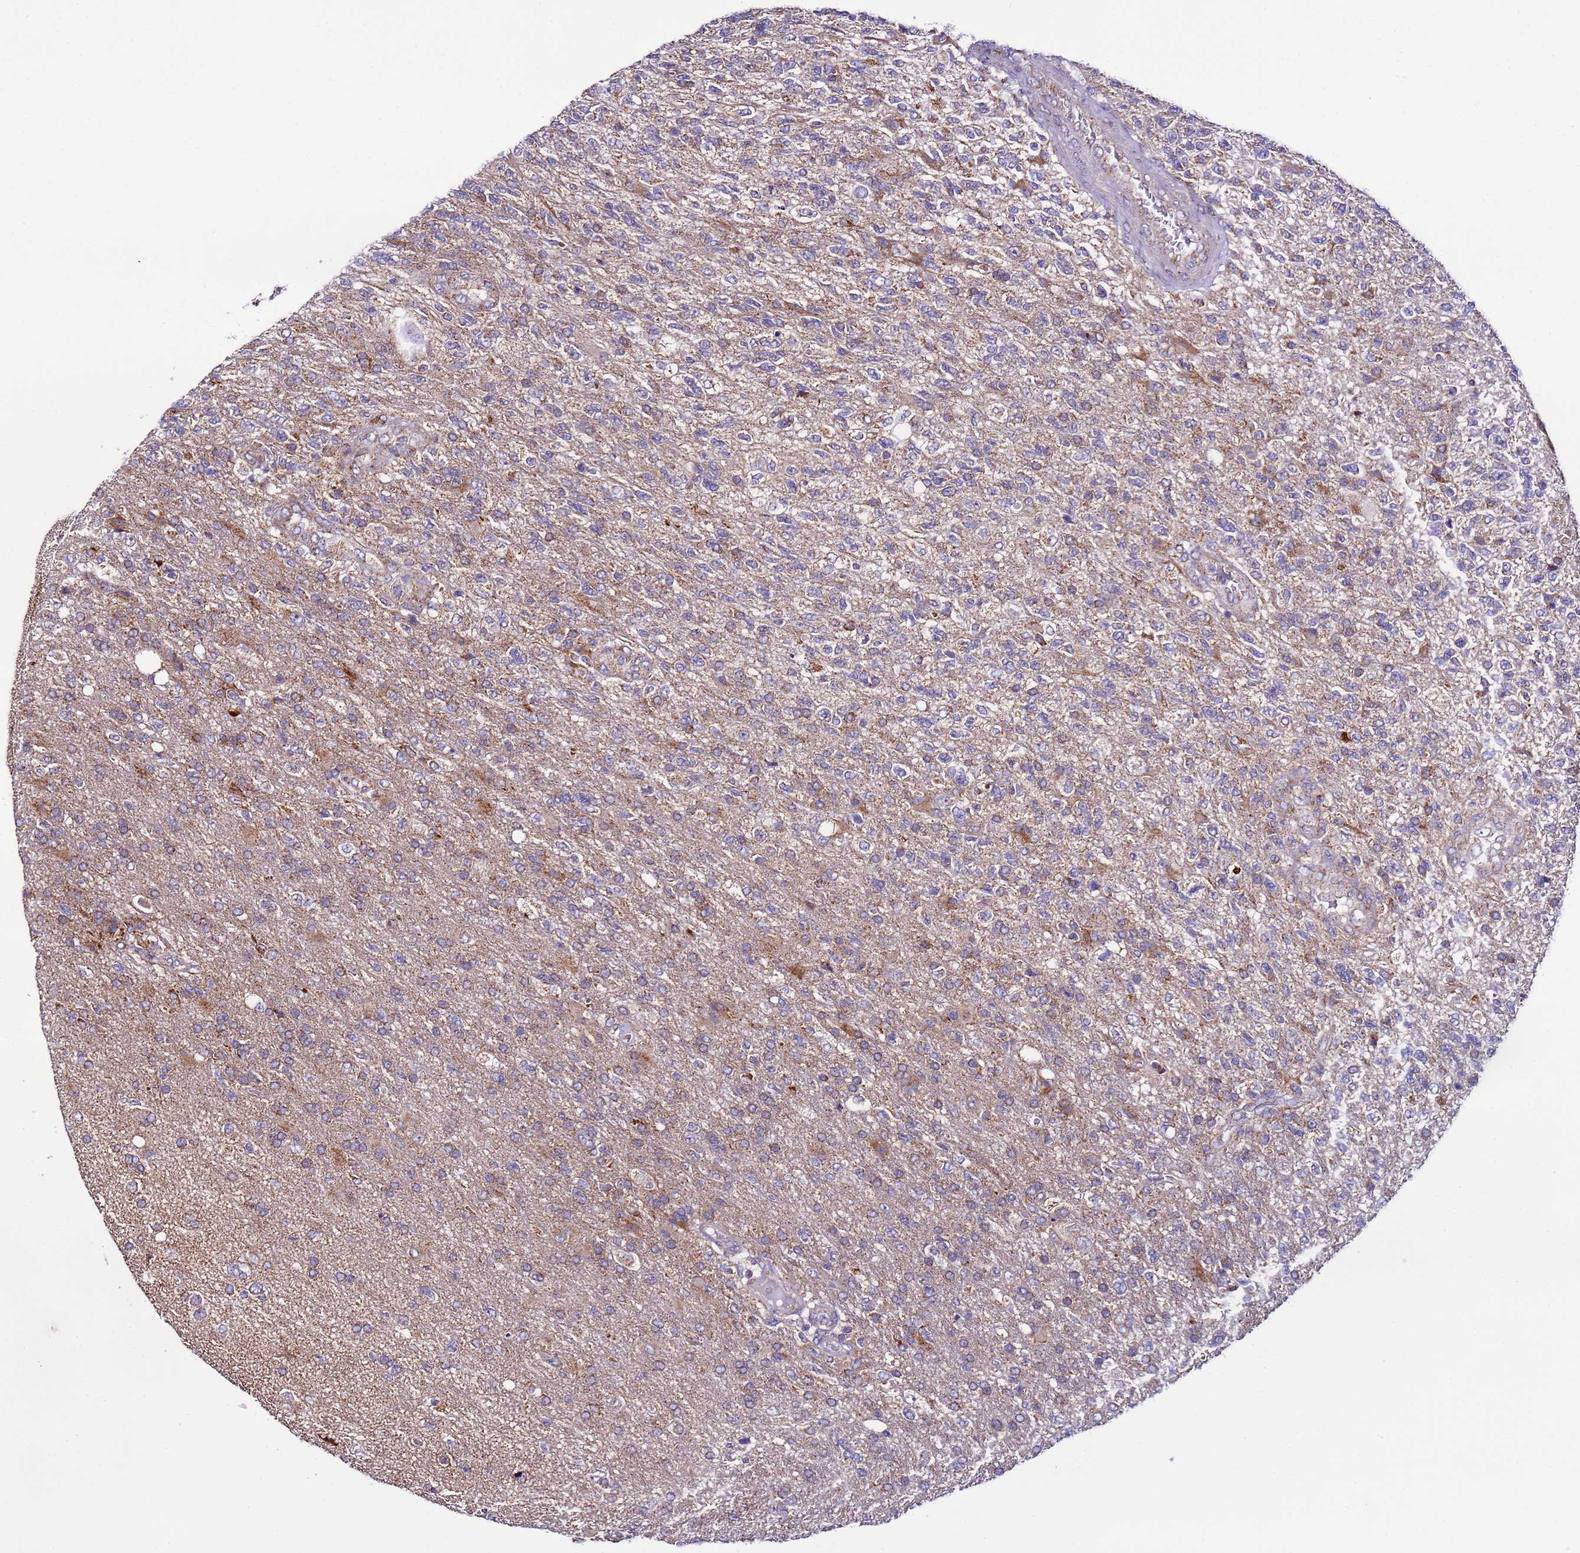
{"staining": {"intensity": "weak", "quantity": "<25%", "location": "cytoplasmic/membranous"}, "tissue": "glioma", "cell_type": "Tumor cells", "image_type": "cancer", "snomed": [{"axis": "morphology", "description": "Glioma, malignant, High grade"}, {"axis": "topography", "description": "Brain"}], "caption": "Micrograph shows no protein staining in tumor cells of high-grade glioma (malignant) tissue.", "gene": "UEVLD", "patient": {"sex": "male", "age": 56}}